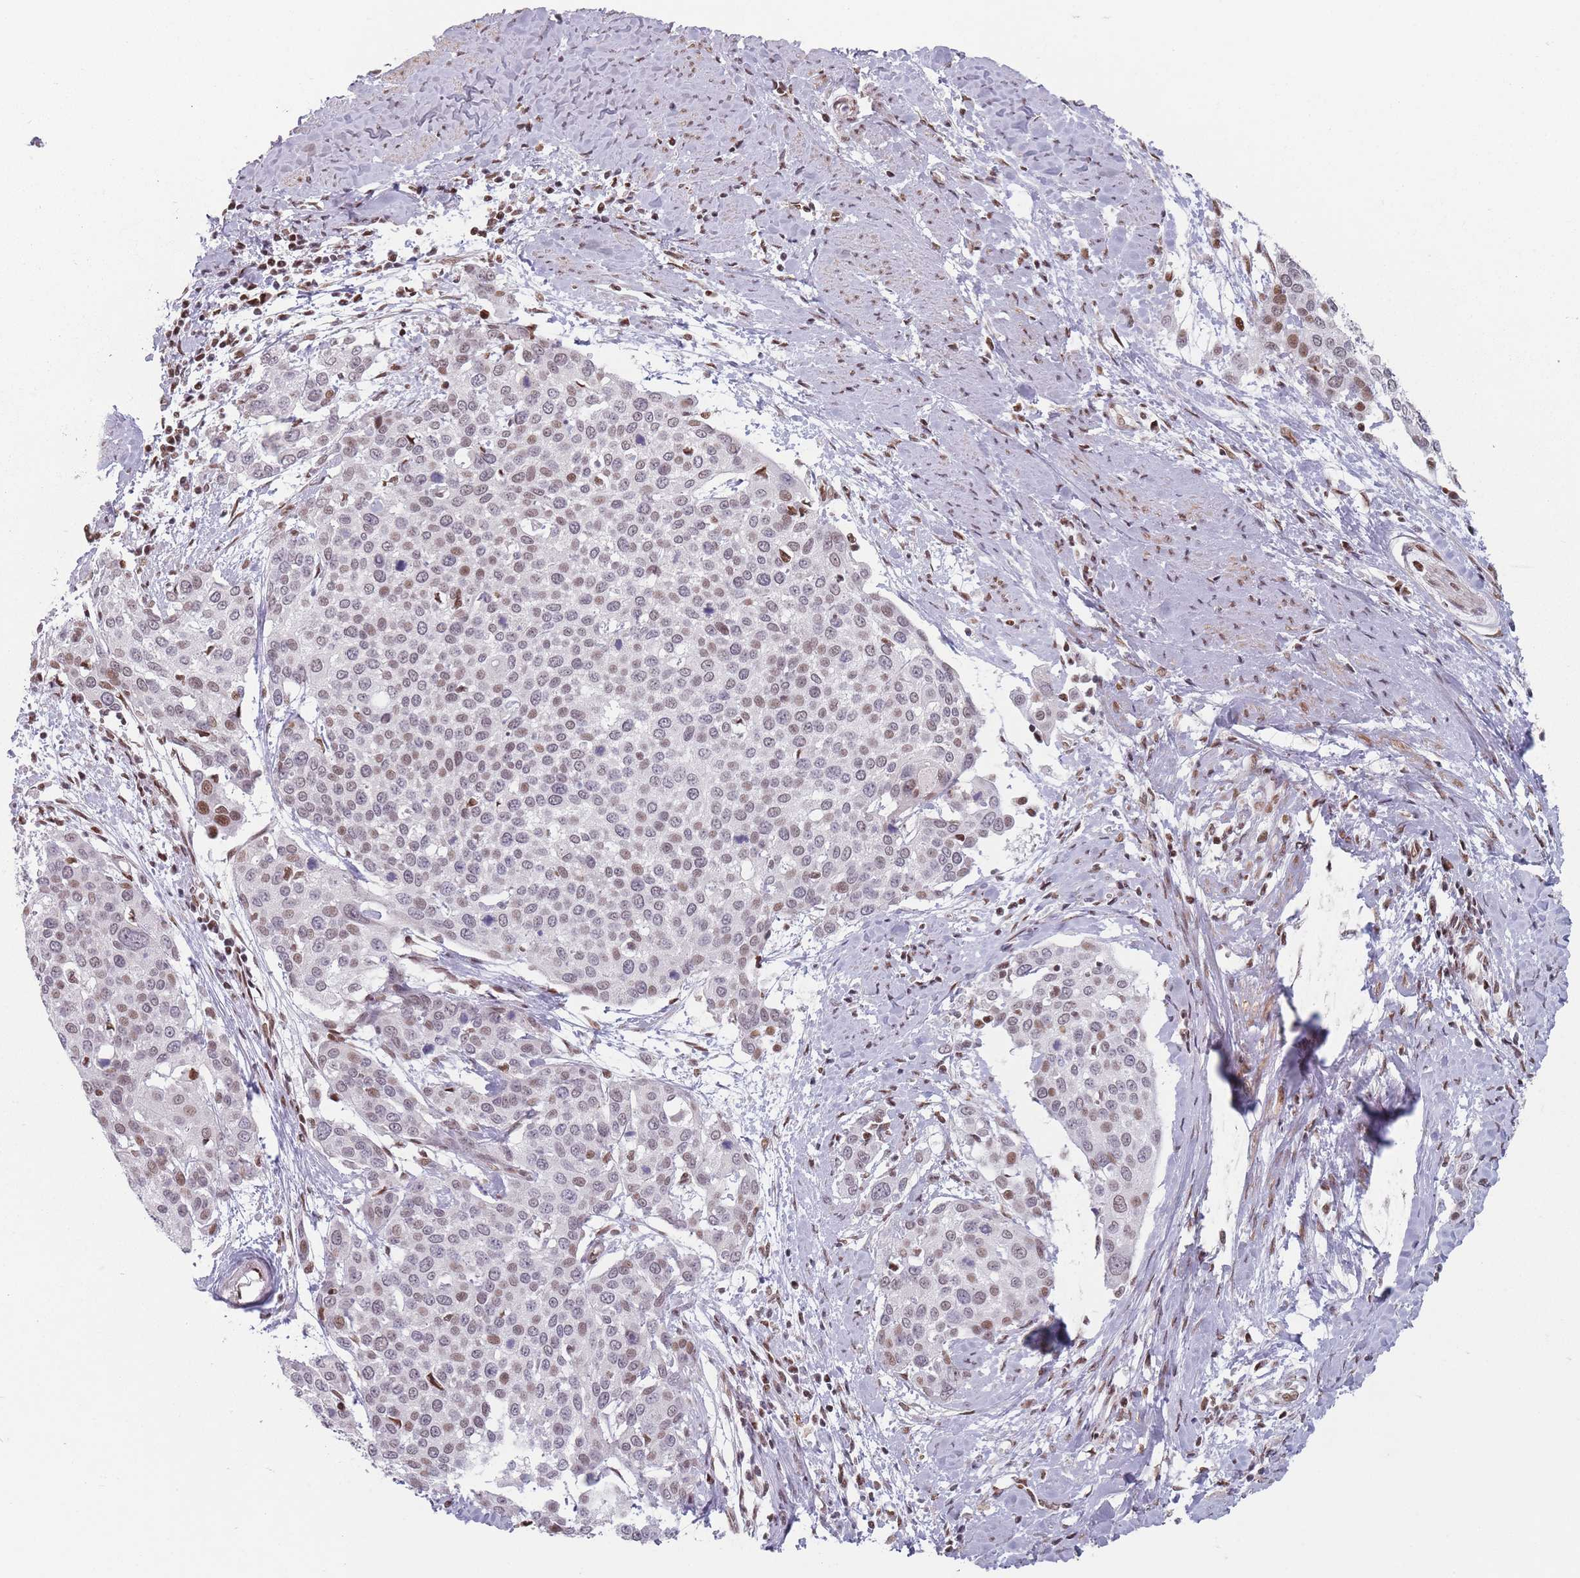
{"staining": {"intensity": "moderate", "quantity": "25%-75%", "location": "nuclear"}, "tissue": "cervical cancer", "cell_type": "Tumor cells", "image_type": "cancer", "snomed": [{"axis": "morphology", "description": "Squamous cell carcinoma, NOS"}, {"axis": "topography", "description": "Cervix"}], "caption": "IHC of squamous cell carcinoma (cervical) exhibits medium levels of moderate nuclear positivity in approximately 25%-75% of tumor cells.", "gene": "SH3BGRL2", "patient": {"sex": "female", "age": 44}}